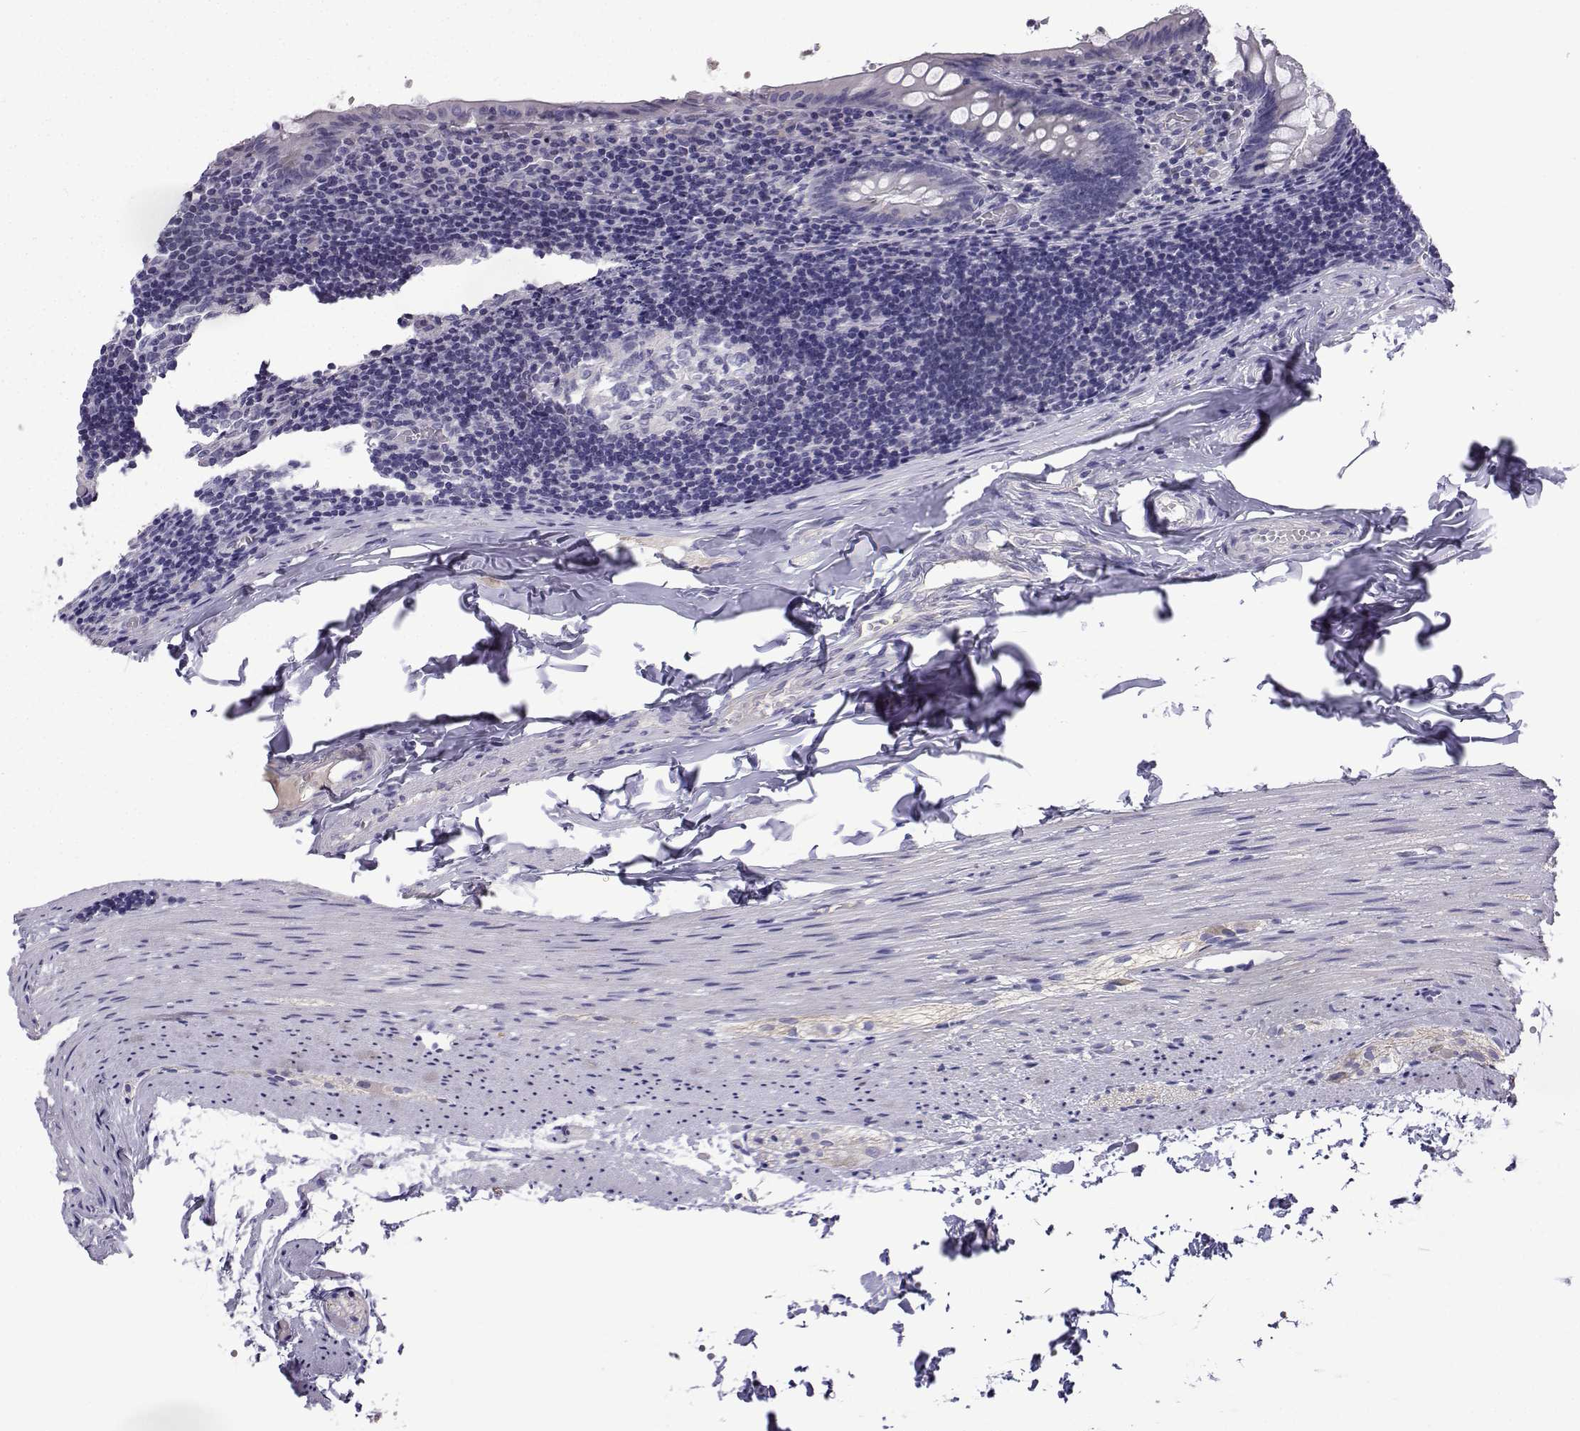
{"staining": {"intensity": "negative", "quantity": "none", "location": "none"}, "tissue": "appendix", "cell_type": "Glandular cells", "image_type": "normal", "snomed": [{"axis": "morphology", "description": "Normal tissue, NOS"}, {"axis": "topography", "description": "Appendix"}], "caption": "The IHC image has no significant staining in glandular cells of appendix.", "gene": "SPACA7", "patient": {"sex": "female", "age": 23}}